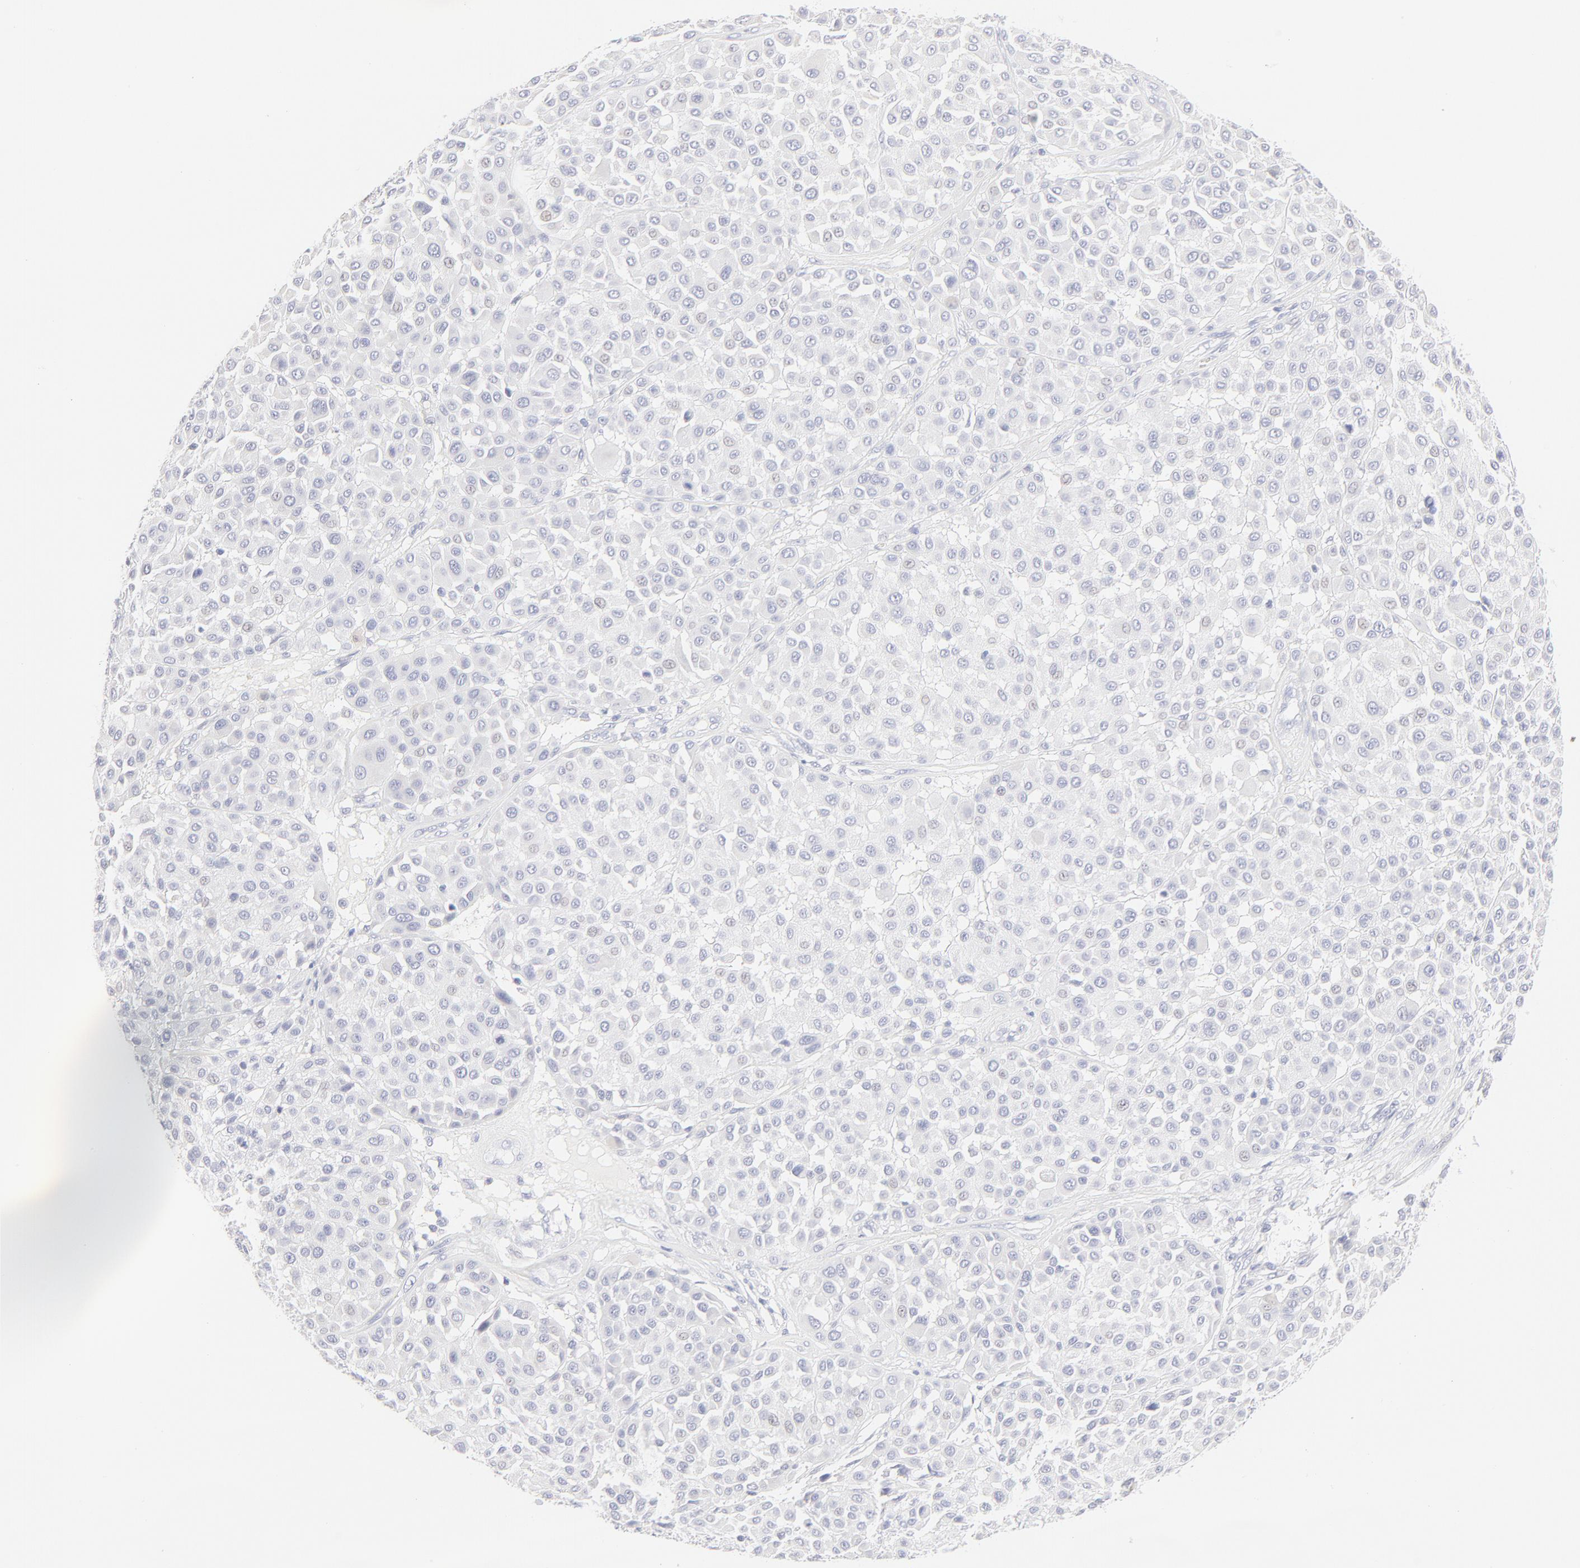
{"staining": {"intensity": "negative", "quantity": "none", "location": "none"}, "tissue": "melanoma", "cell_type": "Tumor cells", "image_type": "cancer", "snomed": [{"axis": "morphology", "description": "Malignant melanoma, Metastatic site"}, {"axis": "topography", "description": "Soft tissue"}], "caption": "The immunohistochemistry histopathology image has no significant staining in tumor cells of melanoma tissue.", "gene": "ELF3", "patient": {"sex": "male", "age": 41}}